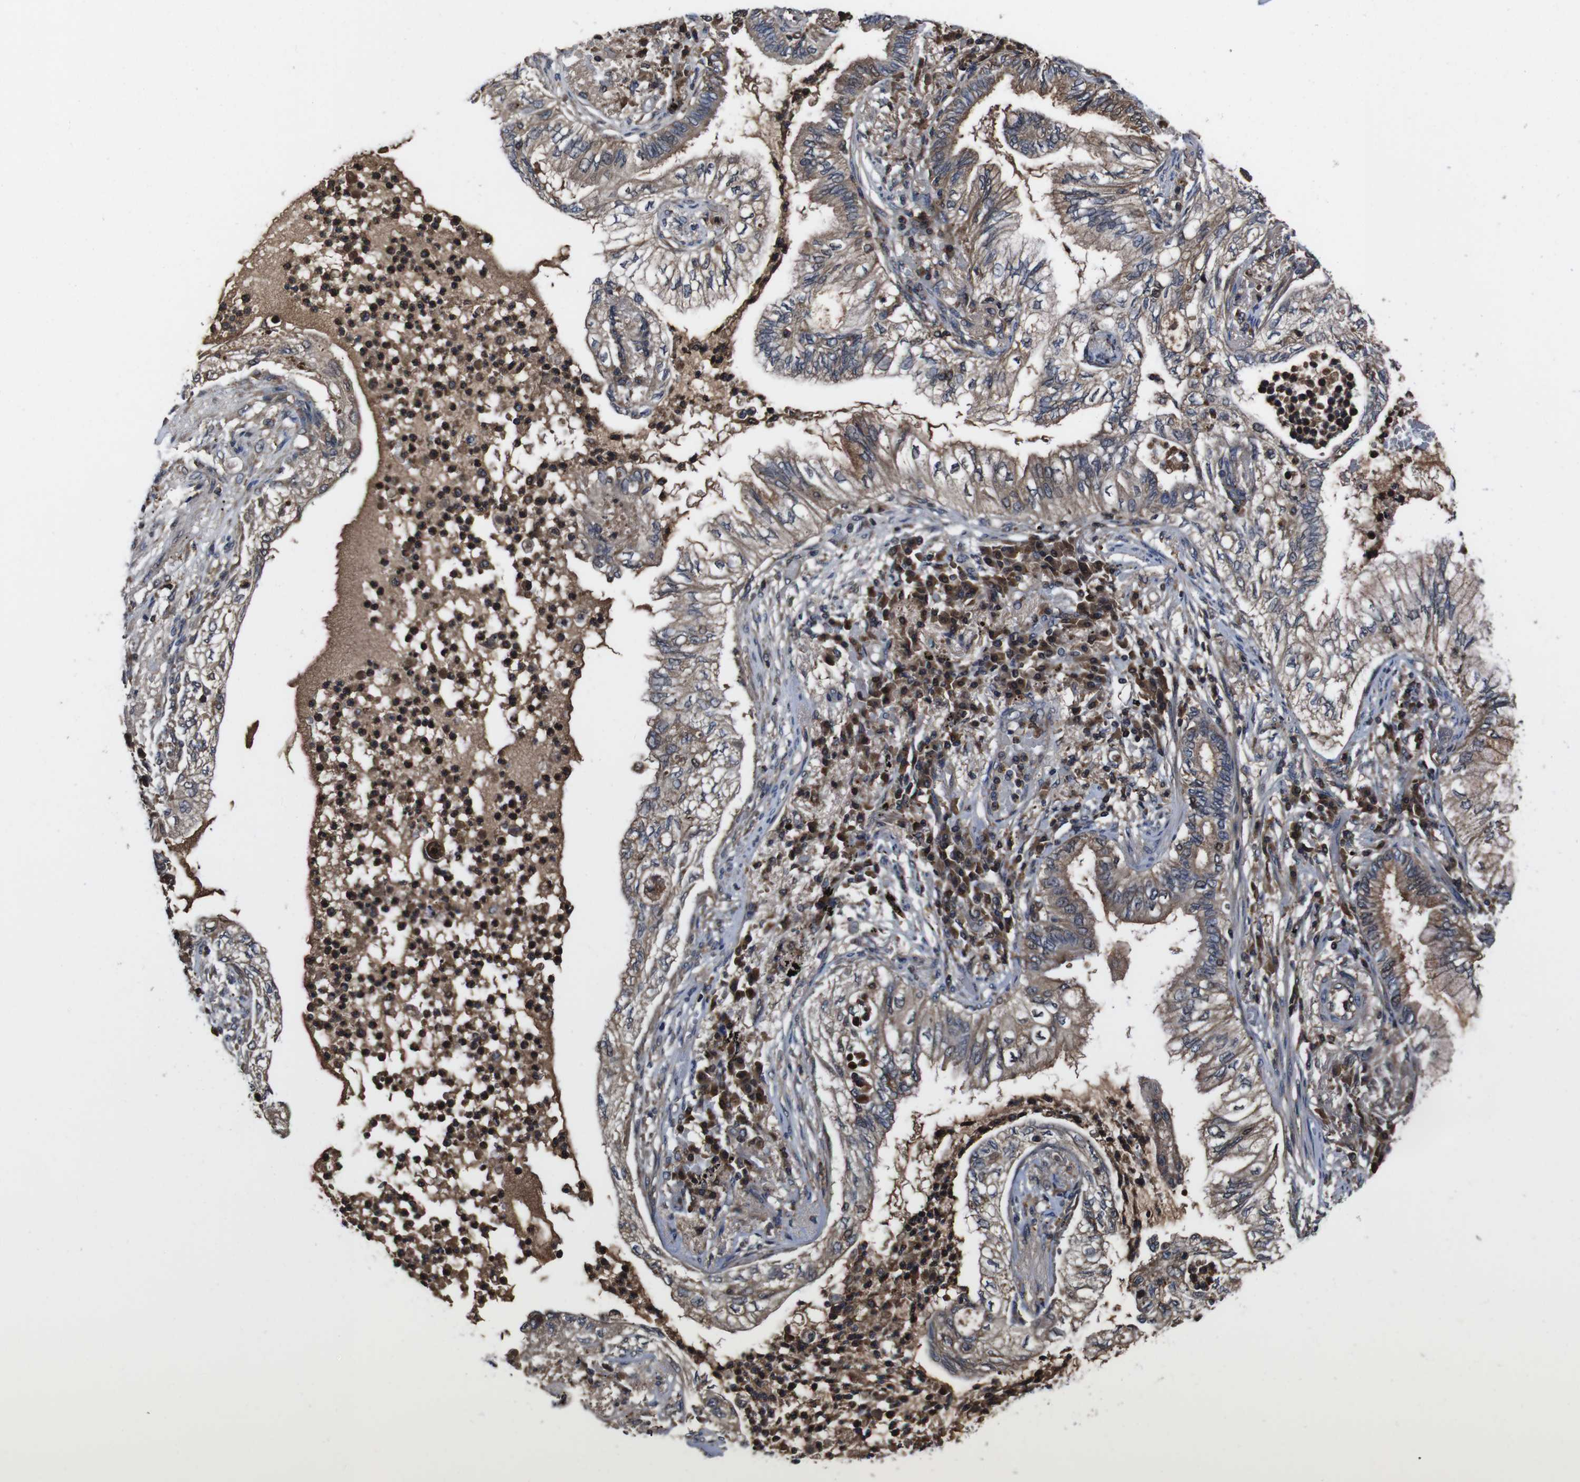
{"staining": {"intensity": "moderate", "quantity": ">75%", "location": "cytoplasmic/membranous"}, "tissue": "lung cancer", "cell_type": "Tumor cells", "image_type": "cancer", "snomed": [{"axis": "morphology", "description": "Normal tissue, NOS"}, {"axis": "morphology", "description": "Adenocarcinoma, NOS"}, {"axis": "topography", "description": "Bronchus"}, {"axis": "topography", "description": "Lung"}], "caption": "Tumor cells show medium levels of moderate cytoplasmic/membranous expression in approximately >75% of cells in lung cancer. (Brightfield microscopy of DAB IHC at high magnification).", "gene": "CXCL11", "patient": {"sex": "female", "age": 70}}